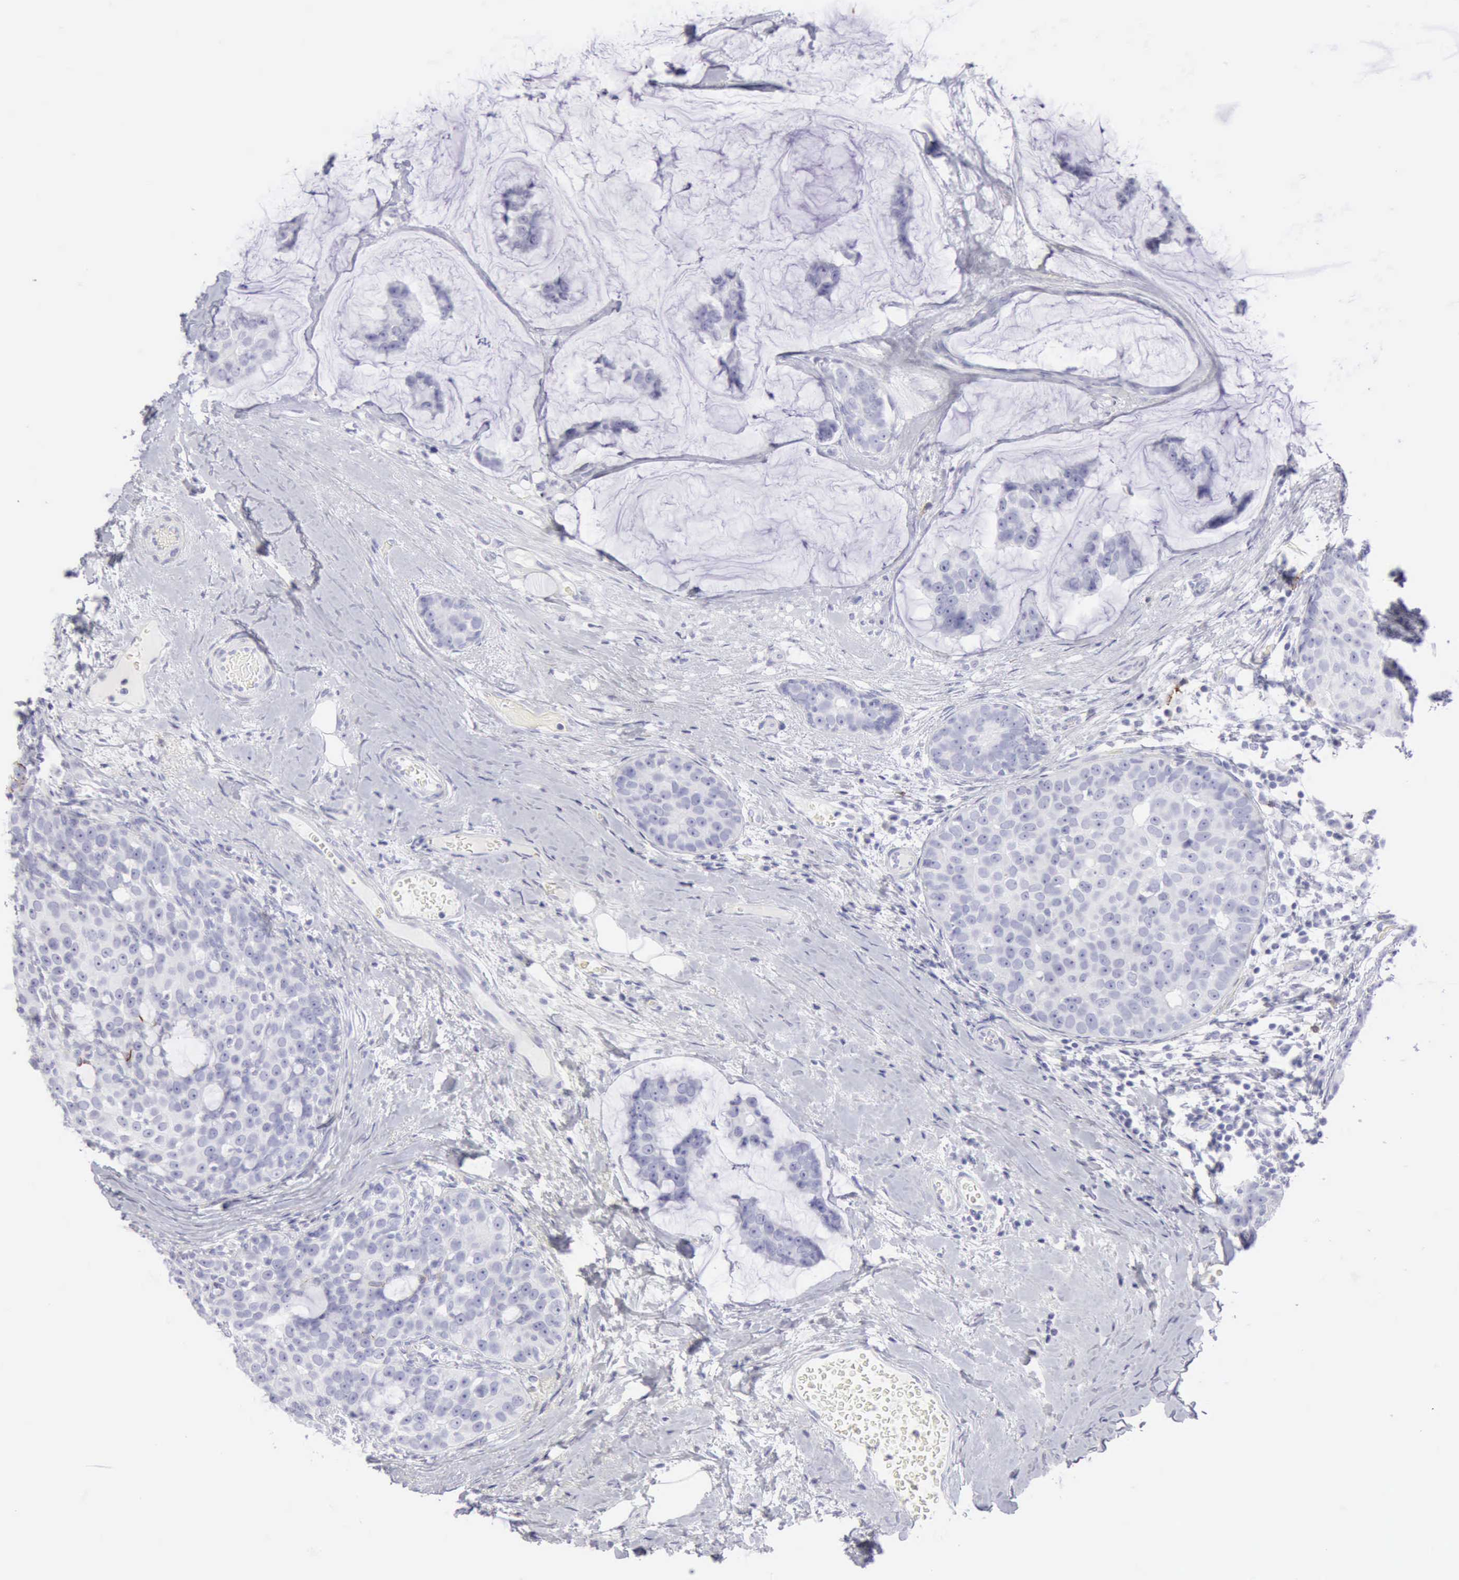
{"staining": {"intensity": "negative", "quantity": "none", "location": "none"}, "tissue": "breast cancer", "cell_type": "Tumor cells", "image_type": "cancer", "snomed": [{"axis": "morphology", "description": "Normal tissue, NOS"}, {"axis": "morphology", "description": "Duct carcinoma"}, {"axis": "topography", "description": "Breast"}], "caption": "This is an IHC image of human breast cancer. There is no expression in tumor cells.", "gene": "NCAM1", "patient": {"sex": "female", "age": 50}}